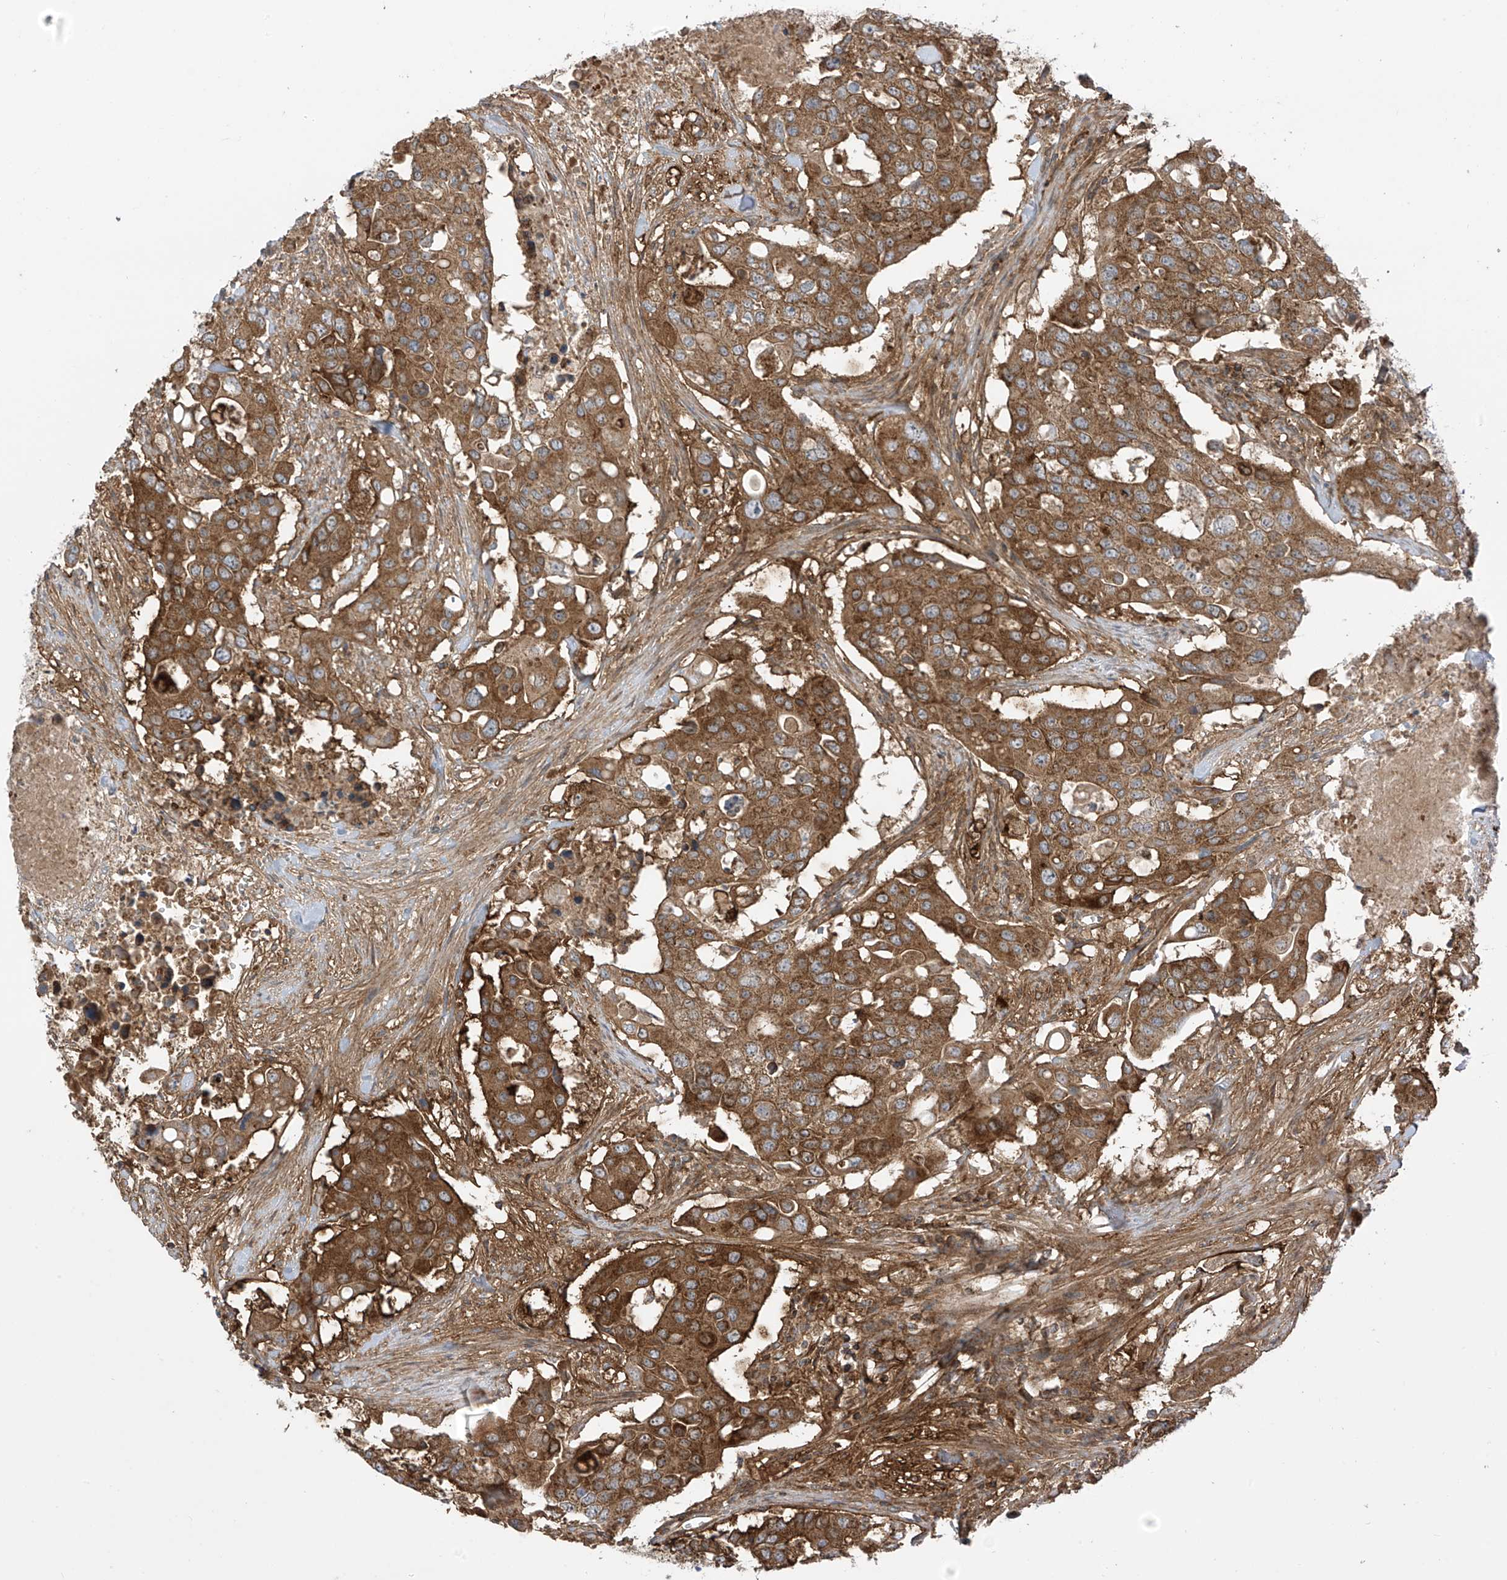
{"staining": {"intensity": "moderate", "quantity": ">75%", "location": "cytoplasmic/membranous"}, "tissue": "colorectal cancer", "cell_type": "Tumor cells", "image_type": "cancer", "snomed": [{"axis": "morphology", "description": "Adenocarcinoma, NOS"}, {"axis": "topography", "description": "Colon"}], "caption": "Tumor cells display medium levels of moderate cytoplasmic/membranous positivity in approximately >75% of cells in human colorectal cancer.", "gene": "REPS1", "patient": {"sex": "male", "age": 77}}